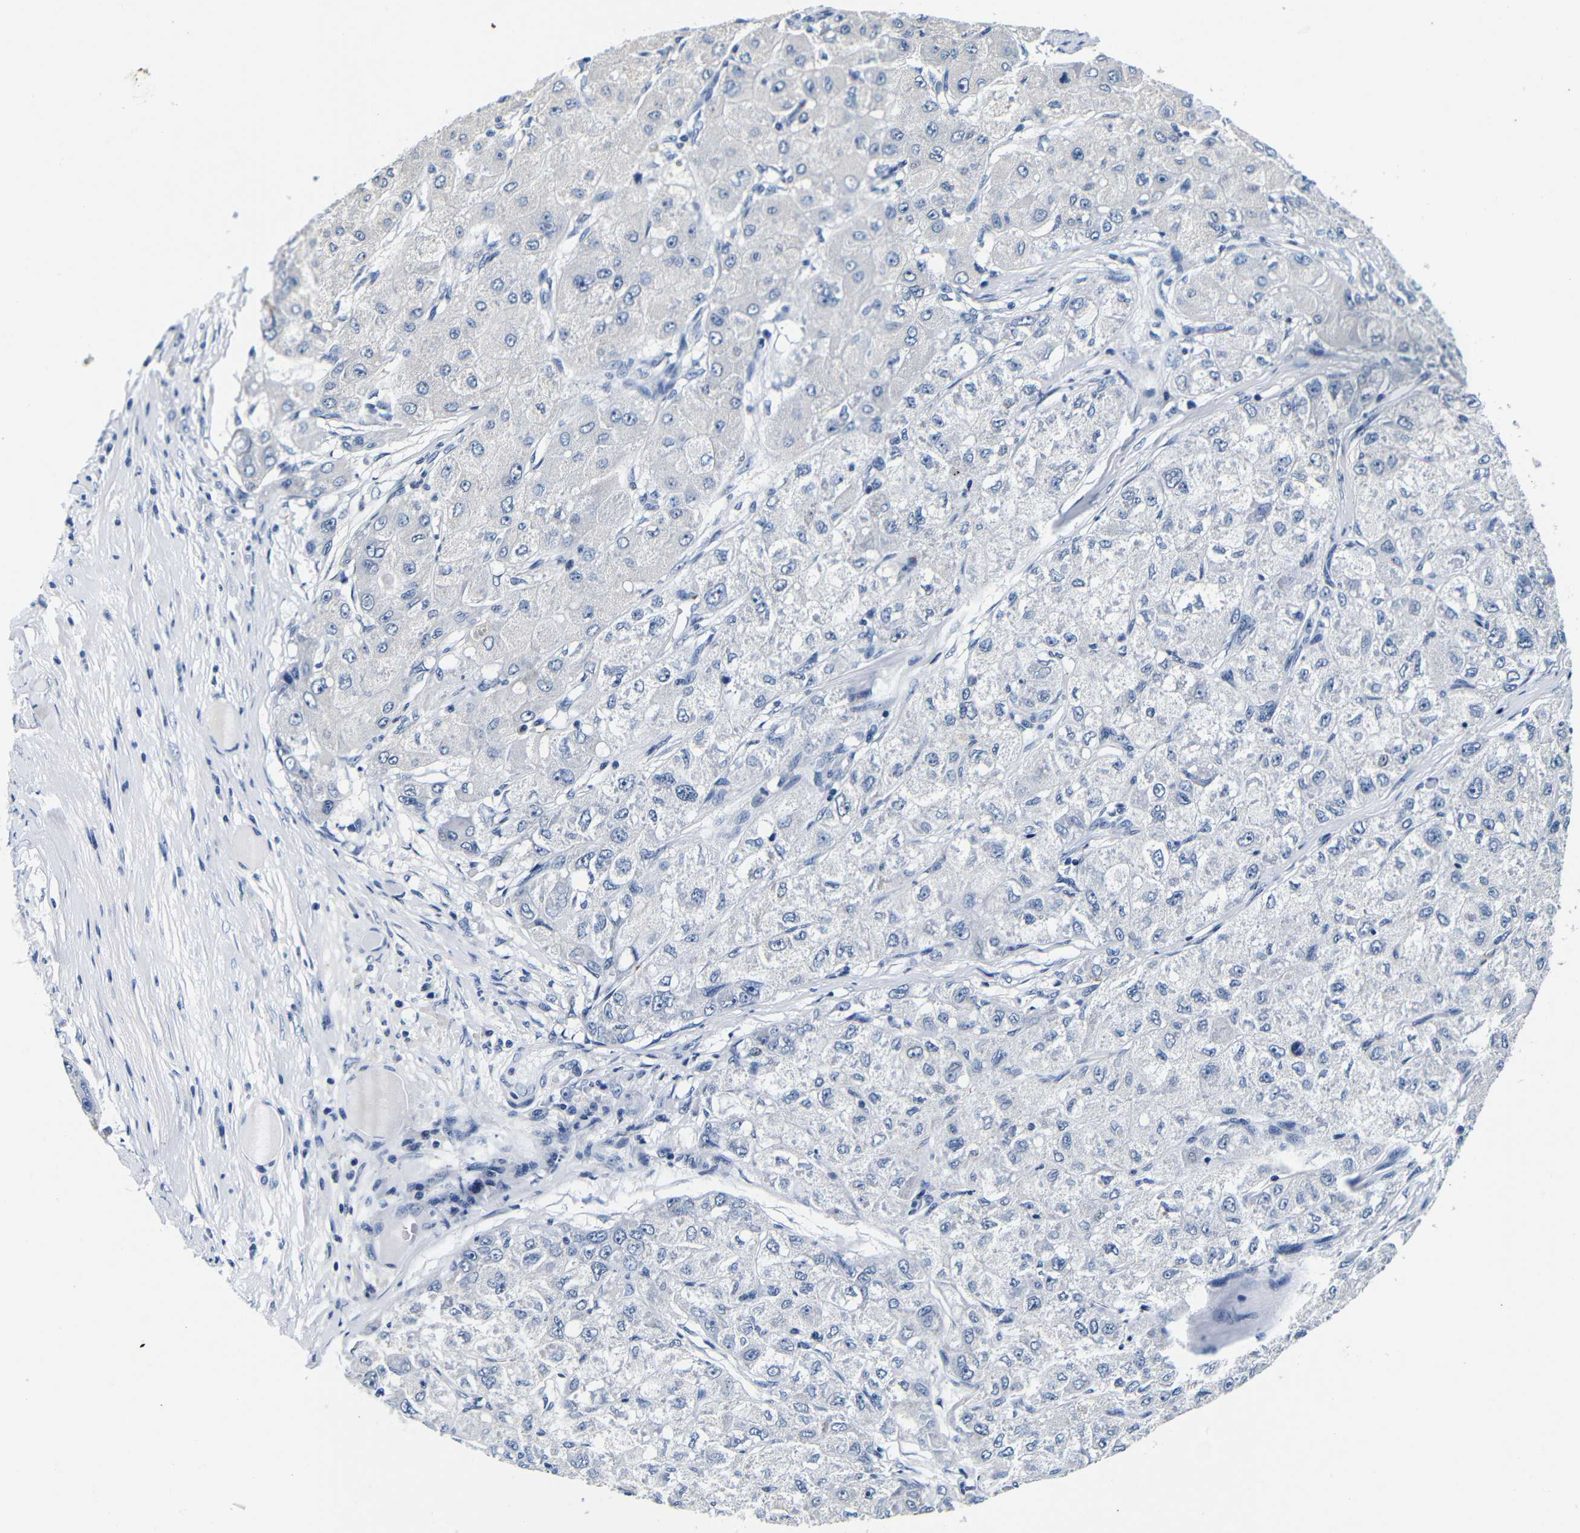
{"staining": {"intensity": "negative", "quantity": "none", "location": "none"}, "tissue": "liver cancer", "cell_type": "Tumor cells", "image_type": "cancer", "snomed": [{"axis": "morphology", "description": "Carcinoma, Hepatocellular, NOS"}, {"axis": "topography", "description": "Liver"}], "caption": "Image shows no protein expression in tumor cells of liver cancer tissue. Nuclei are stained in blue.", "gene": "GP1BA", "patient": {"sex": "male", "age": 80}}